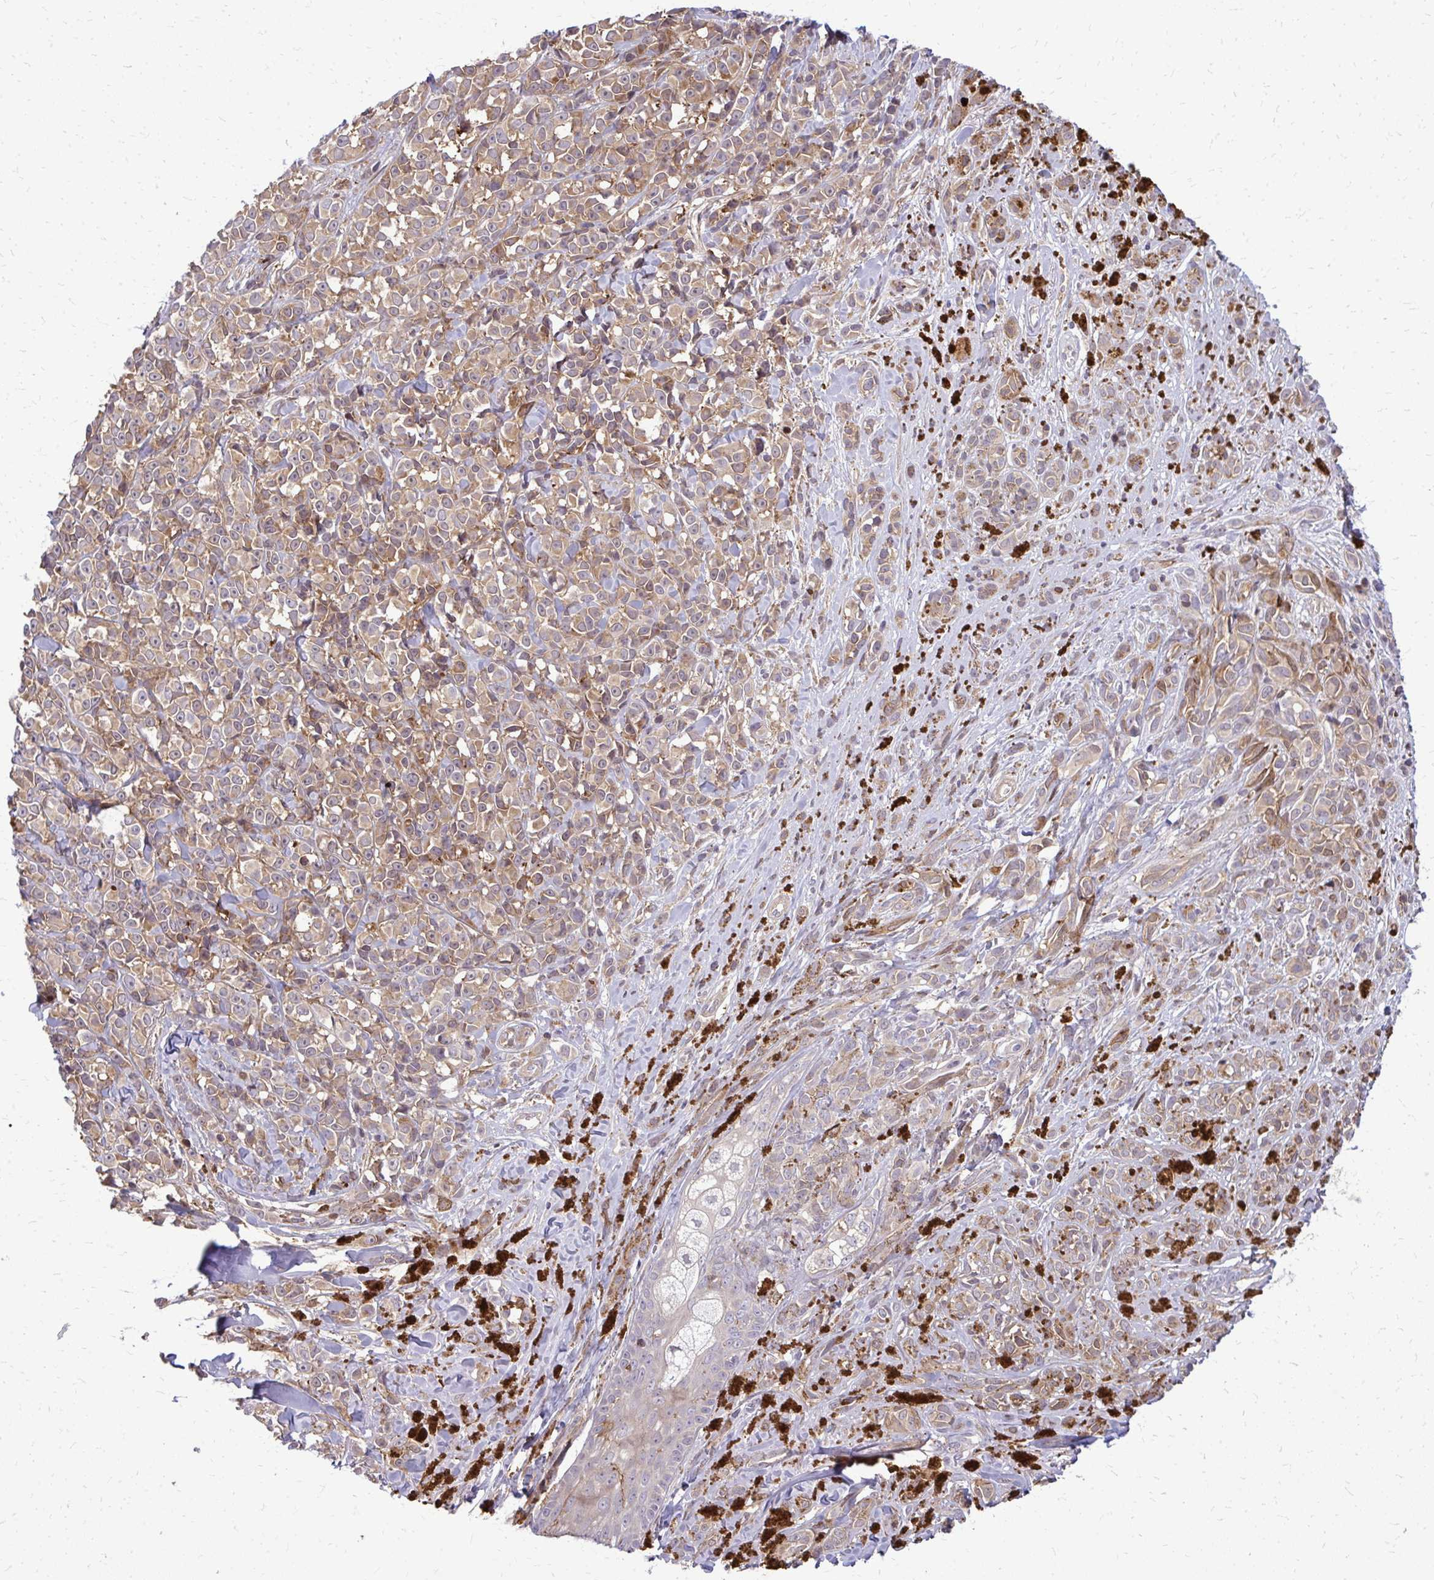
{"staining": {"intensity": "weak", "quantity": "25%-75%", "location": "cytoplasmic/membranous"}, "tissue": "melanoma", "cell_type": "Tumor cells", "image_type": "cancer", "snomed": [{"axis": "morphology", "description": "Malignant melanoma, NOS"}, {"axis": "topography", "description": "Skin"}], "caption": "Malignant melanoma stained with DAB immunohistochemistry (IHC) reveals low levels of weak cytoplasmic/membranous staining in about 25%-75% of tumor cells. (brown staining indicates protein expression, while blue staining denotes nuclei).", "gene": "OXNAD1", "patient": {"sex": "male", "age": 85}}